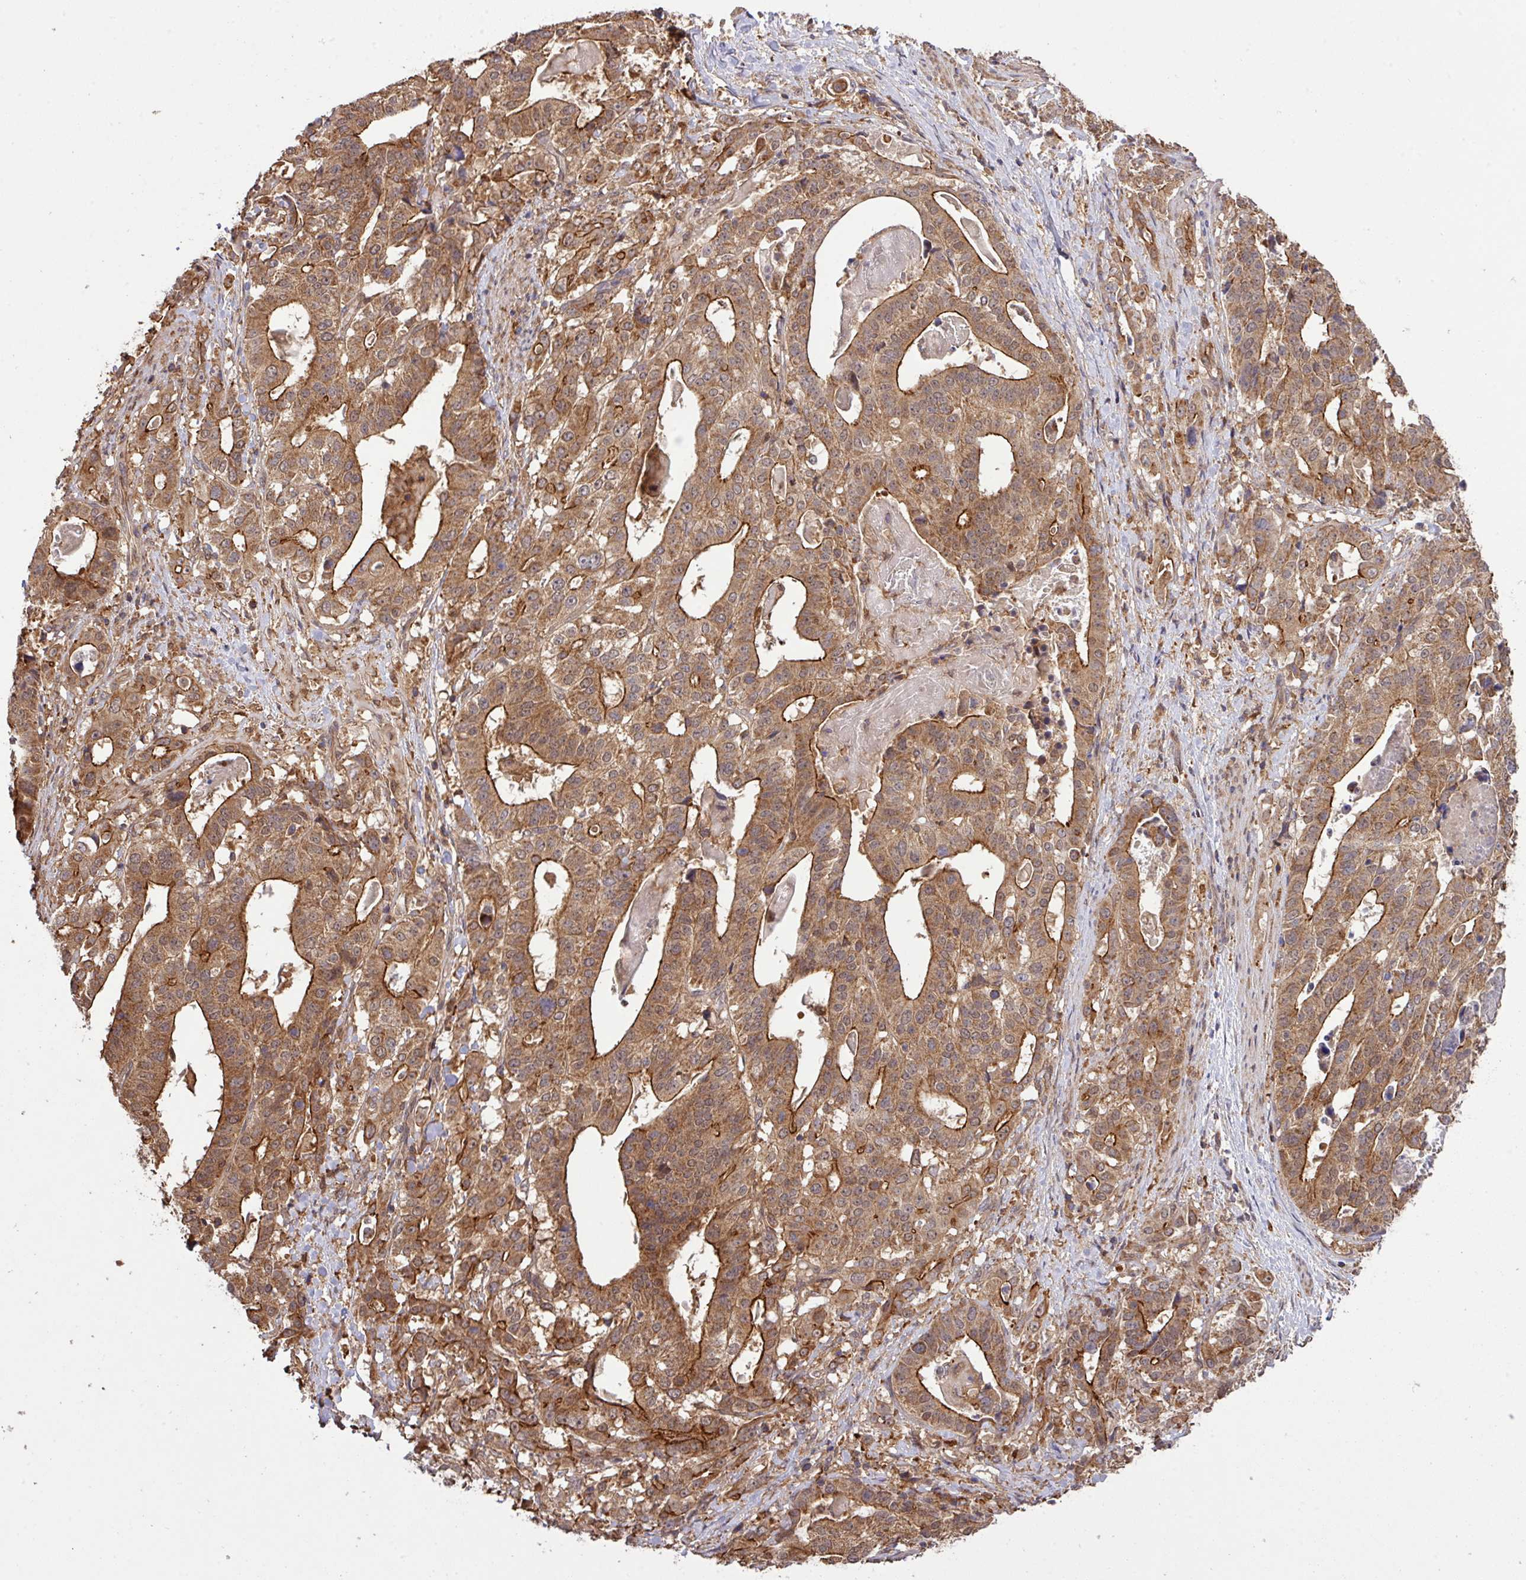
{"staining": {"intensity": "moderate", "quantity": ">75%", "location": "cytoplasmic/membranous,nuclear"}, "tissue": "stomach cancer", "cell_type": "Tumor cells", "image_type": "cancer", "snomed": [{"axis": "morphology", "description": "Adenocarcinoma, NOS"}, {"axis": "topography", "description": "Stomach"}], "caption": "IHC of human stomach adenocarcinoma demonstrates medium levels of moderate cytoplasmic/membranous and nuclear positivity in approximately >75% of tumor cells. (DAB (3,3'-diaminobenzidine) = brown stain, brightfield microscopy at high magnification).", "gene": "ARPIN", "patient": {"sex": "male", "age": 48}}